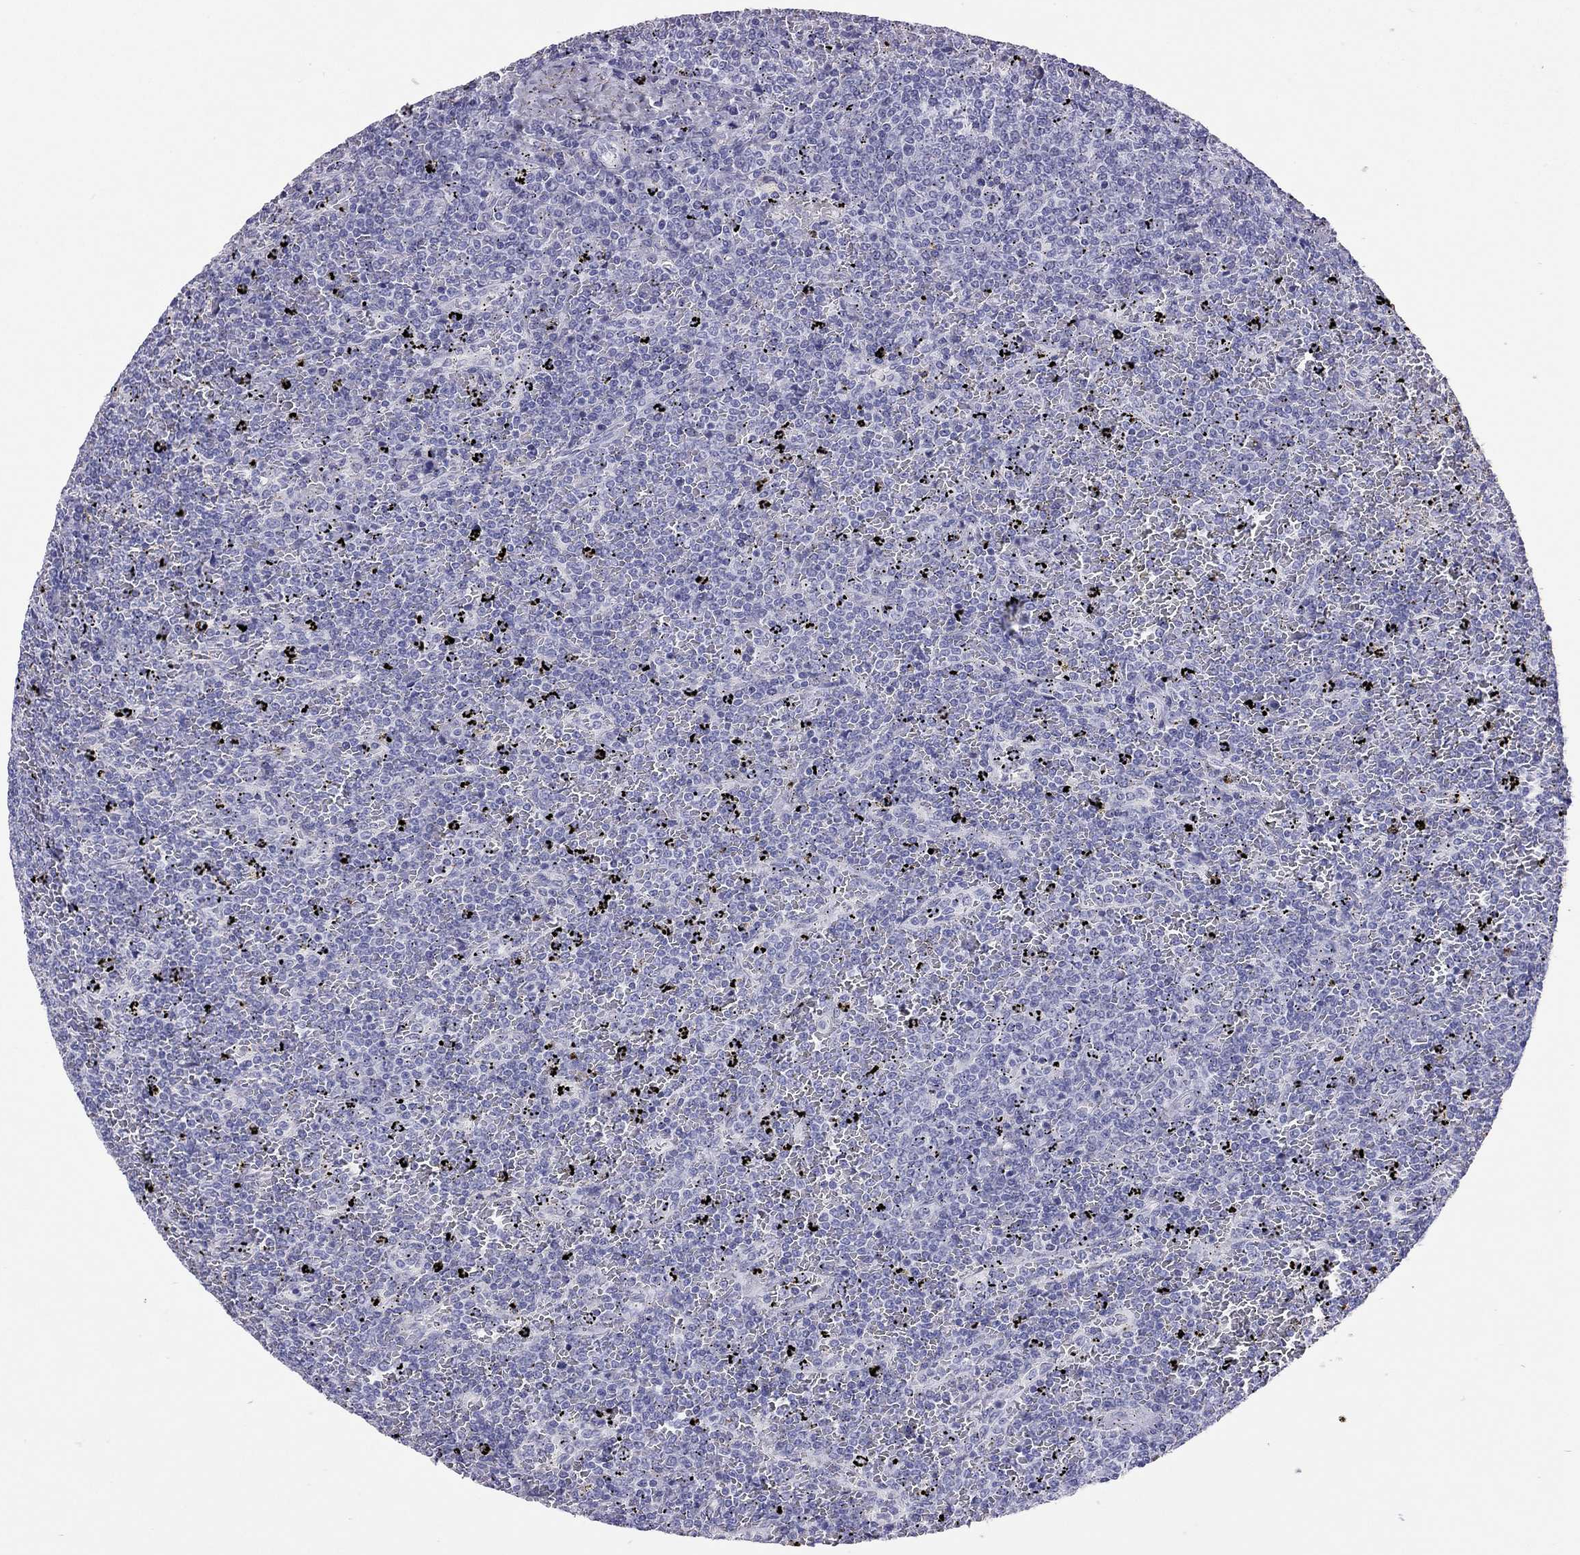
{"staining": {"intensity": "negative", "quantity": "none", "location": "none"}, "tissue": "lymphoma", "cell_type": "Tumor cells", "image_type": "cancer", "snomed": [{"axis": "morphology", "description": "Malignant lymphoma, non-Hodgkin's type, Low grade"}, {"axis": "topography", "description": "Spleen"}], "caption": "IHC photomicrograph of neoplastic tissue: human low-grade malignant lymphoma, non-Hodgkin's type stained with DAB reveals no significant protein staining in tumor cells. (DAB (3,3'-diaminobenzidine) immunohistochemistry (IHC) with hematoxylin counter stain).", "gene": "ODF4", "patient": {"sex": "female", "age": 77}}